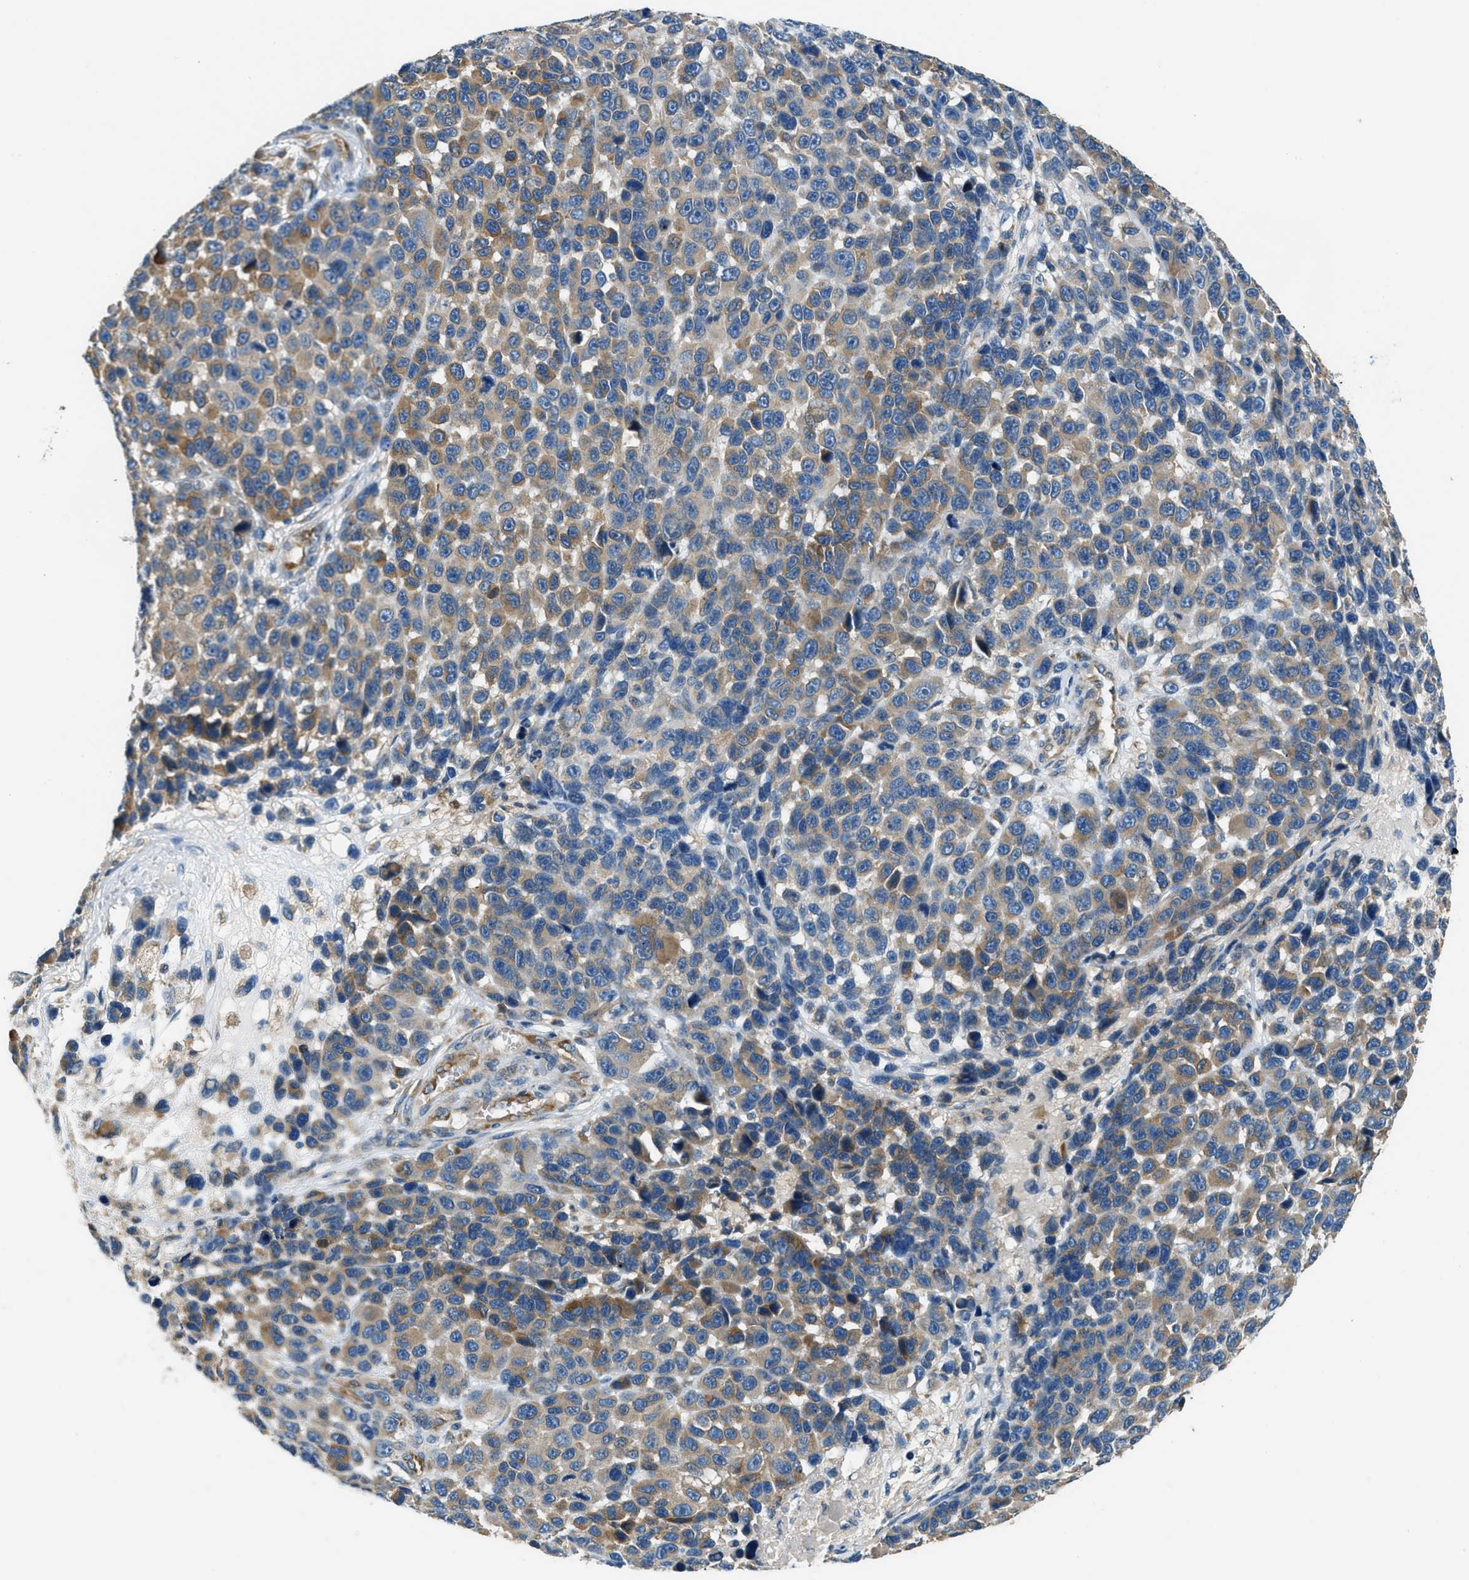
{"staining": {"intensity": "moderate", "quantity": "25%-75%", "location": "cytoplasmic/membranous"}, "tissue": "melanoma", "cell_type": "Tumor cells", "image_type": "cancer", "snomed": [{"axis": "morphology", "description": "Malignant melanoma, NOS"}, {"axis": "topography", "description": "Skin"}], "caption": "Human melanoma stained with a brown dye reveals moderate cytoplasmic/membranous positive staining in approximately 25%-75% of tumor cells.", "gene": "GIMAP8", "patient": {"sex": "male", "age": 53}}